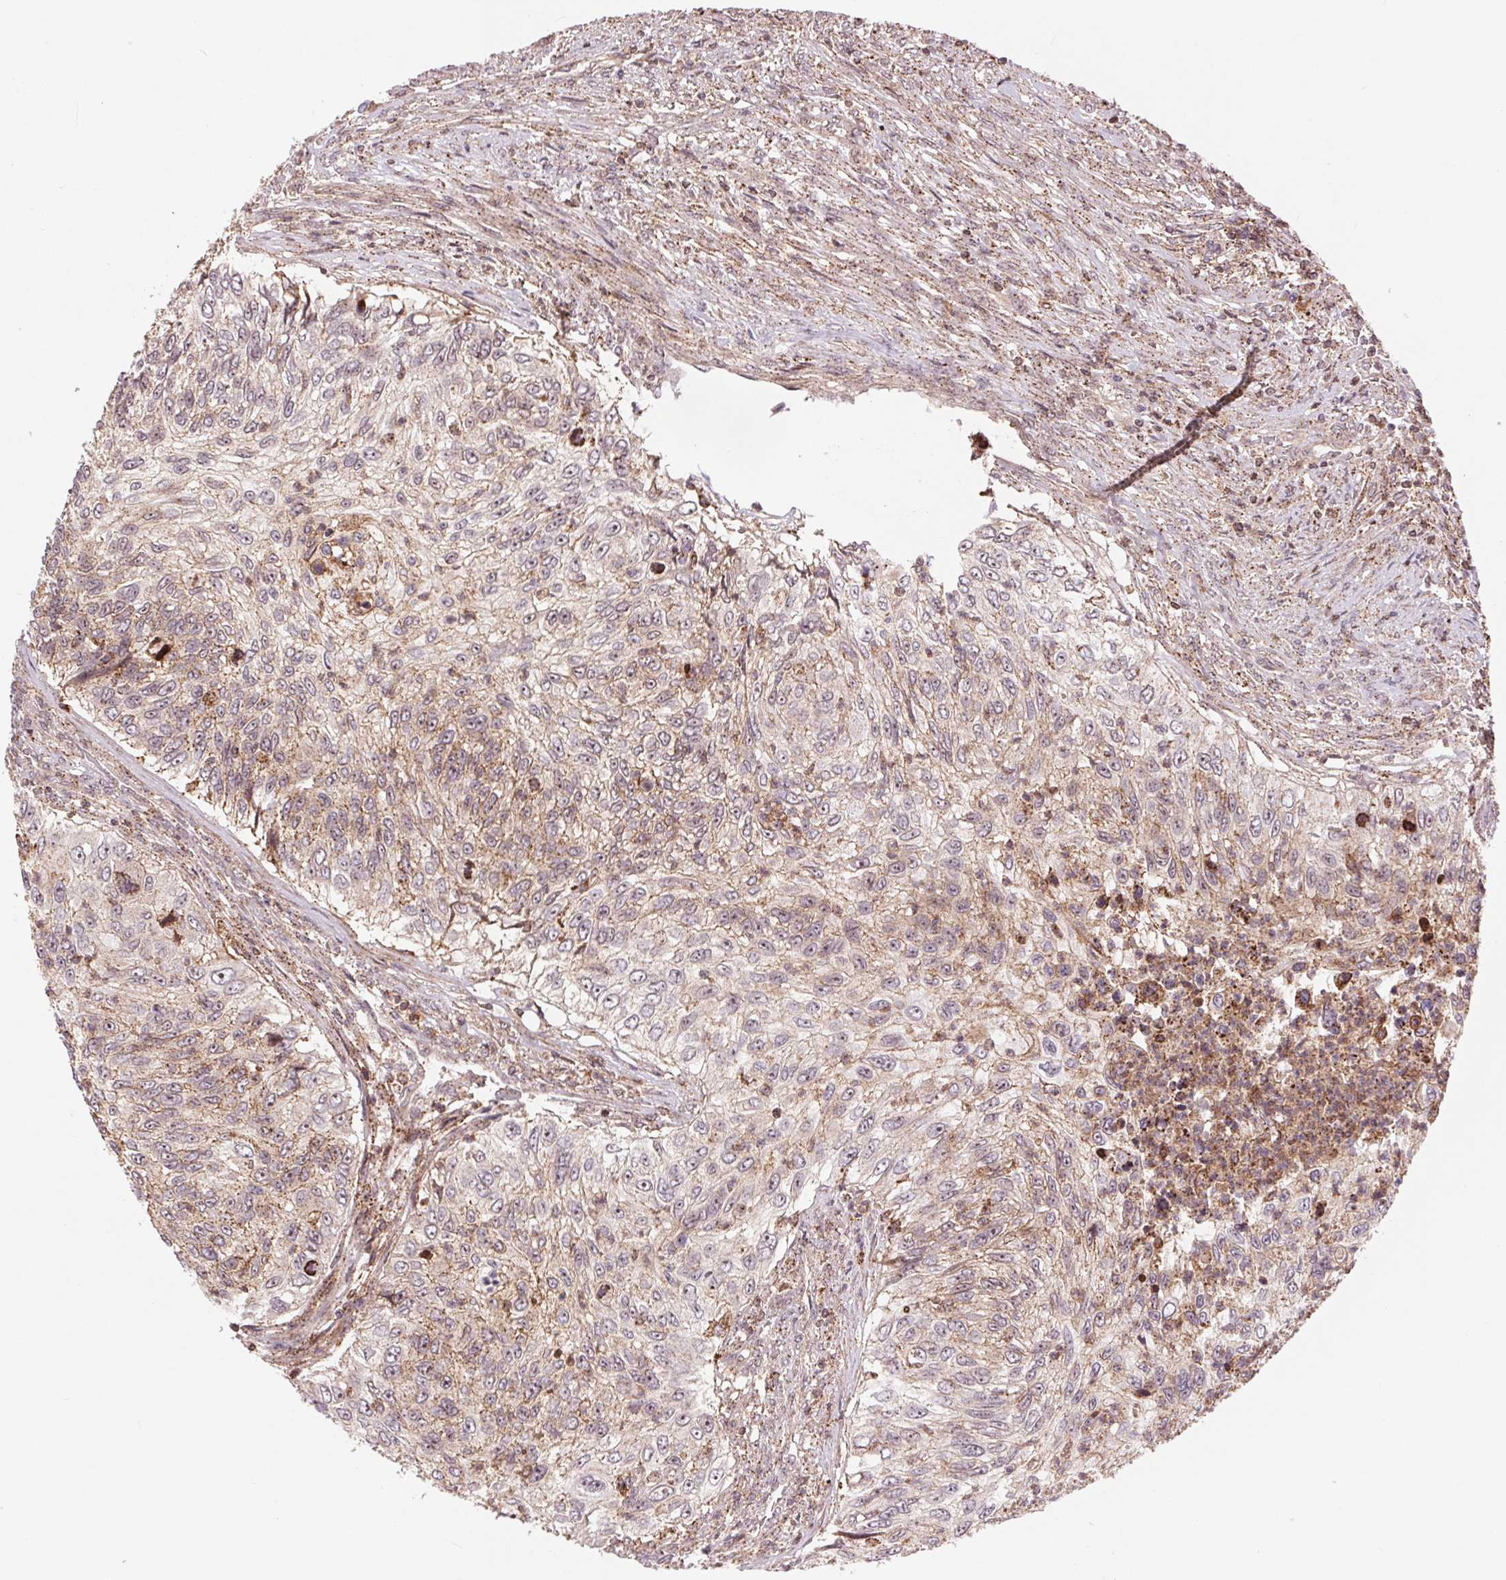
{"staining": {"intensity": "weak", "quantity": "25%-75%", "location": "cytoplasmic/membranous"}, "tissue": "urothelial cancer", "cell_type": "Tumor cells", "image_type": "cancer", "snomed": [{"axis": "morphology", "description": "Urothelial carcinoma, High grade"}, {"axis": "topography", "description": "Urinary bladder"}], "caption": "Urothelial cancer tissue displays weak cytoplasmic/membranous expression in about 25%-75% of tumor cells, visualized by immunohistochemistry.", "gene": "CHMP4B", "patient": {"sex": "female", "age": 60}}